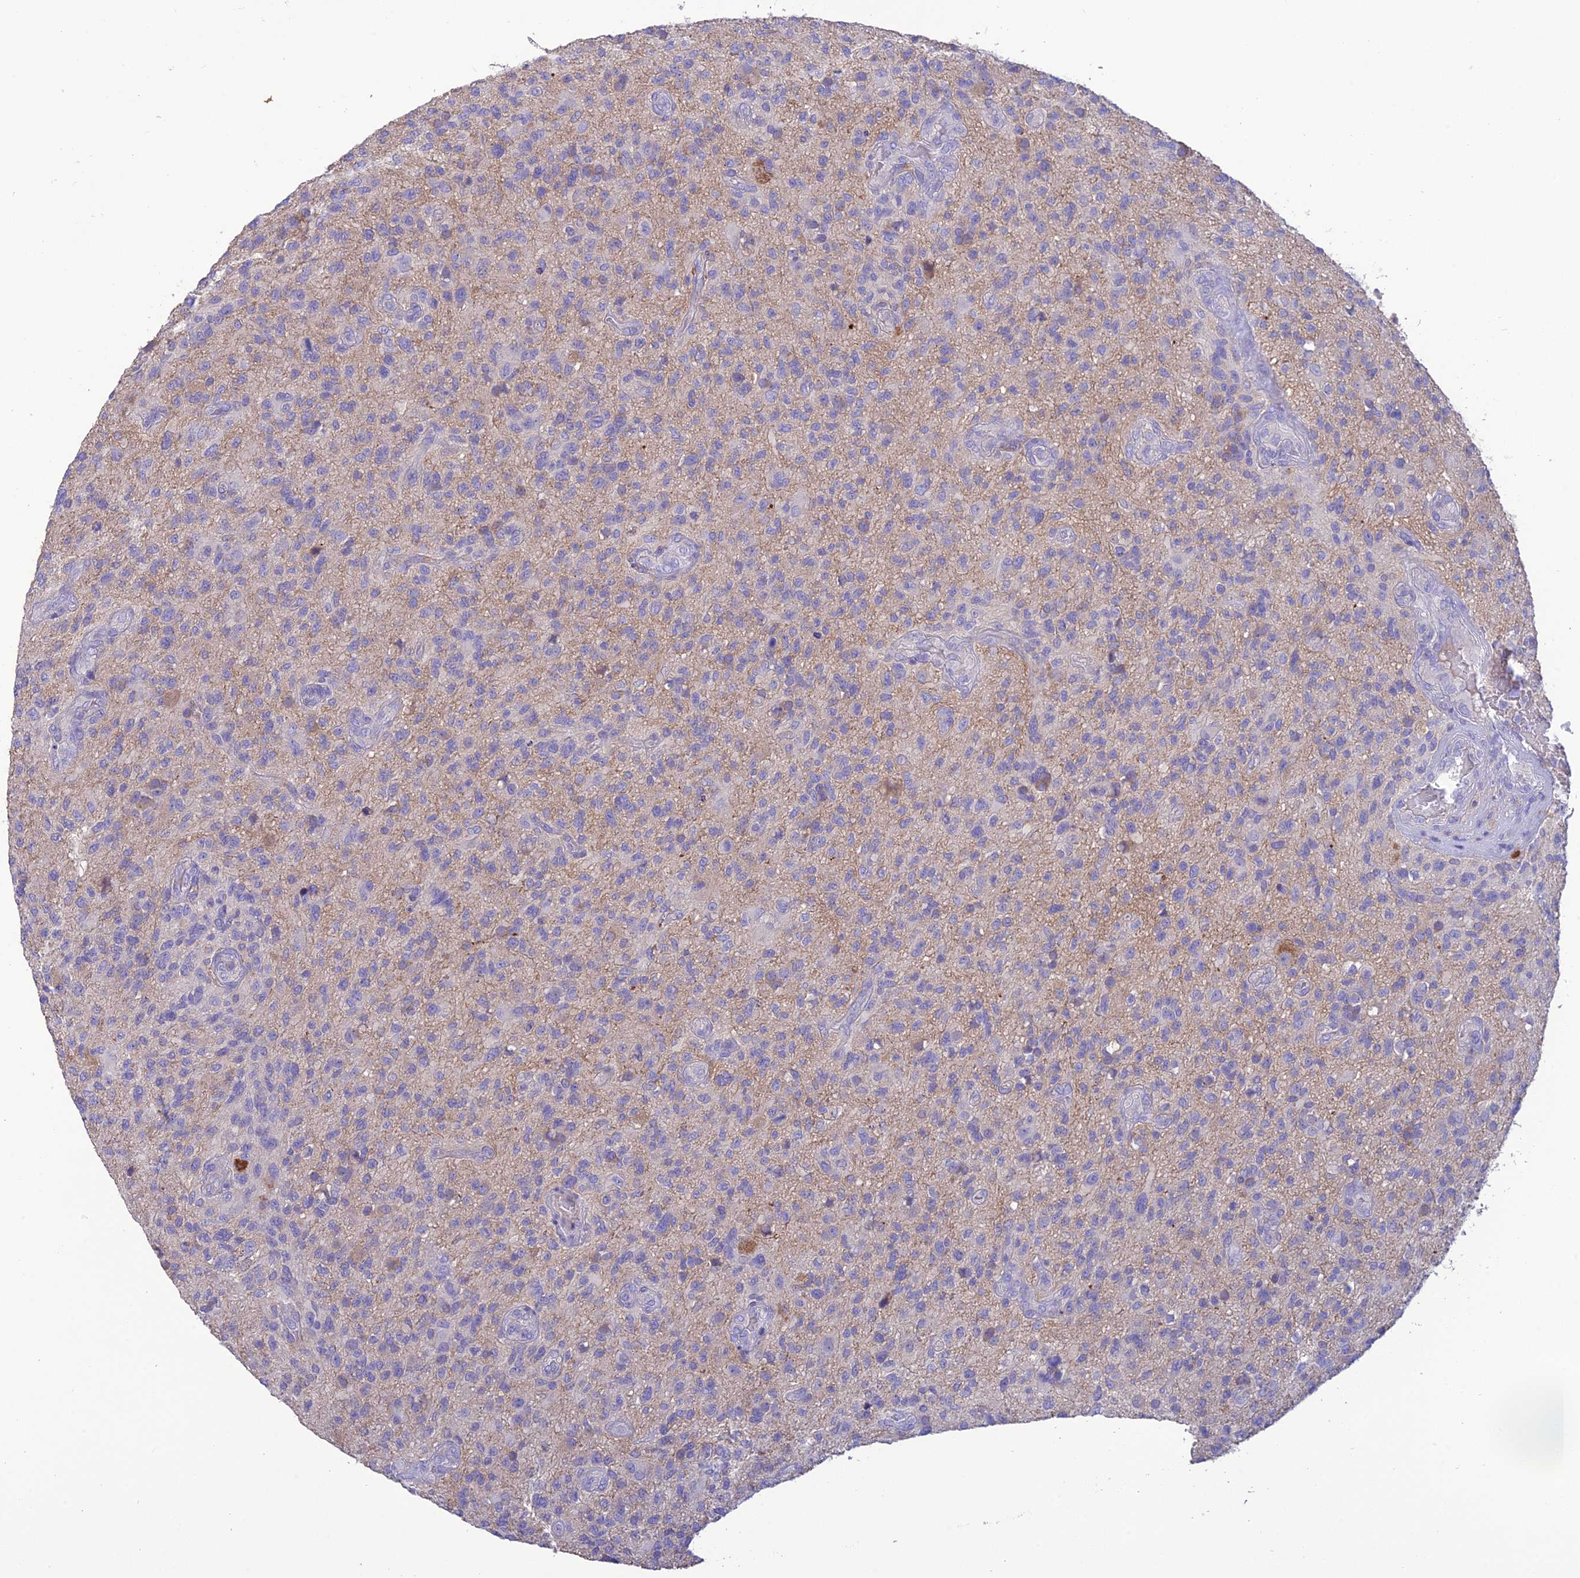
{"staining": {"intensity": "negative", "quantity": "none", "location": "none"}, "tissue": "glioma", "cell_type": "Tumor cells", "image_type": "cancer", "snomed": [{"axis": "morphology", "description": "Glioma, malignant, High grade"}, {"axis": "topography", "description": "Brain"}], "caption": "Immunohistochemistry (IHC) image of human glioma stained for a protein (brown), which shows no positivity in tumor cells.", "gene": "SFT2D2", "patient": {"sex": "male", "age": 47}}